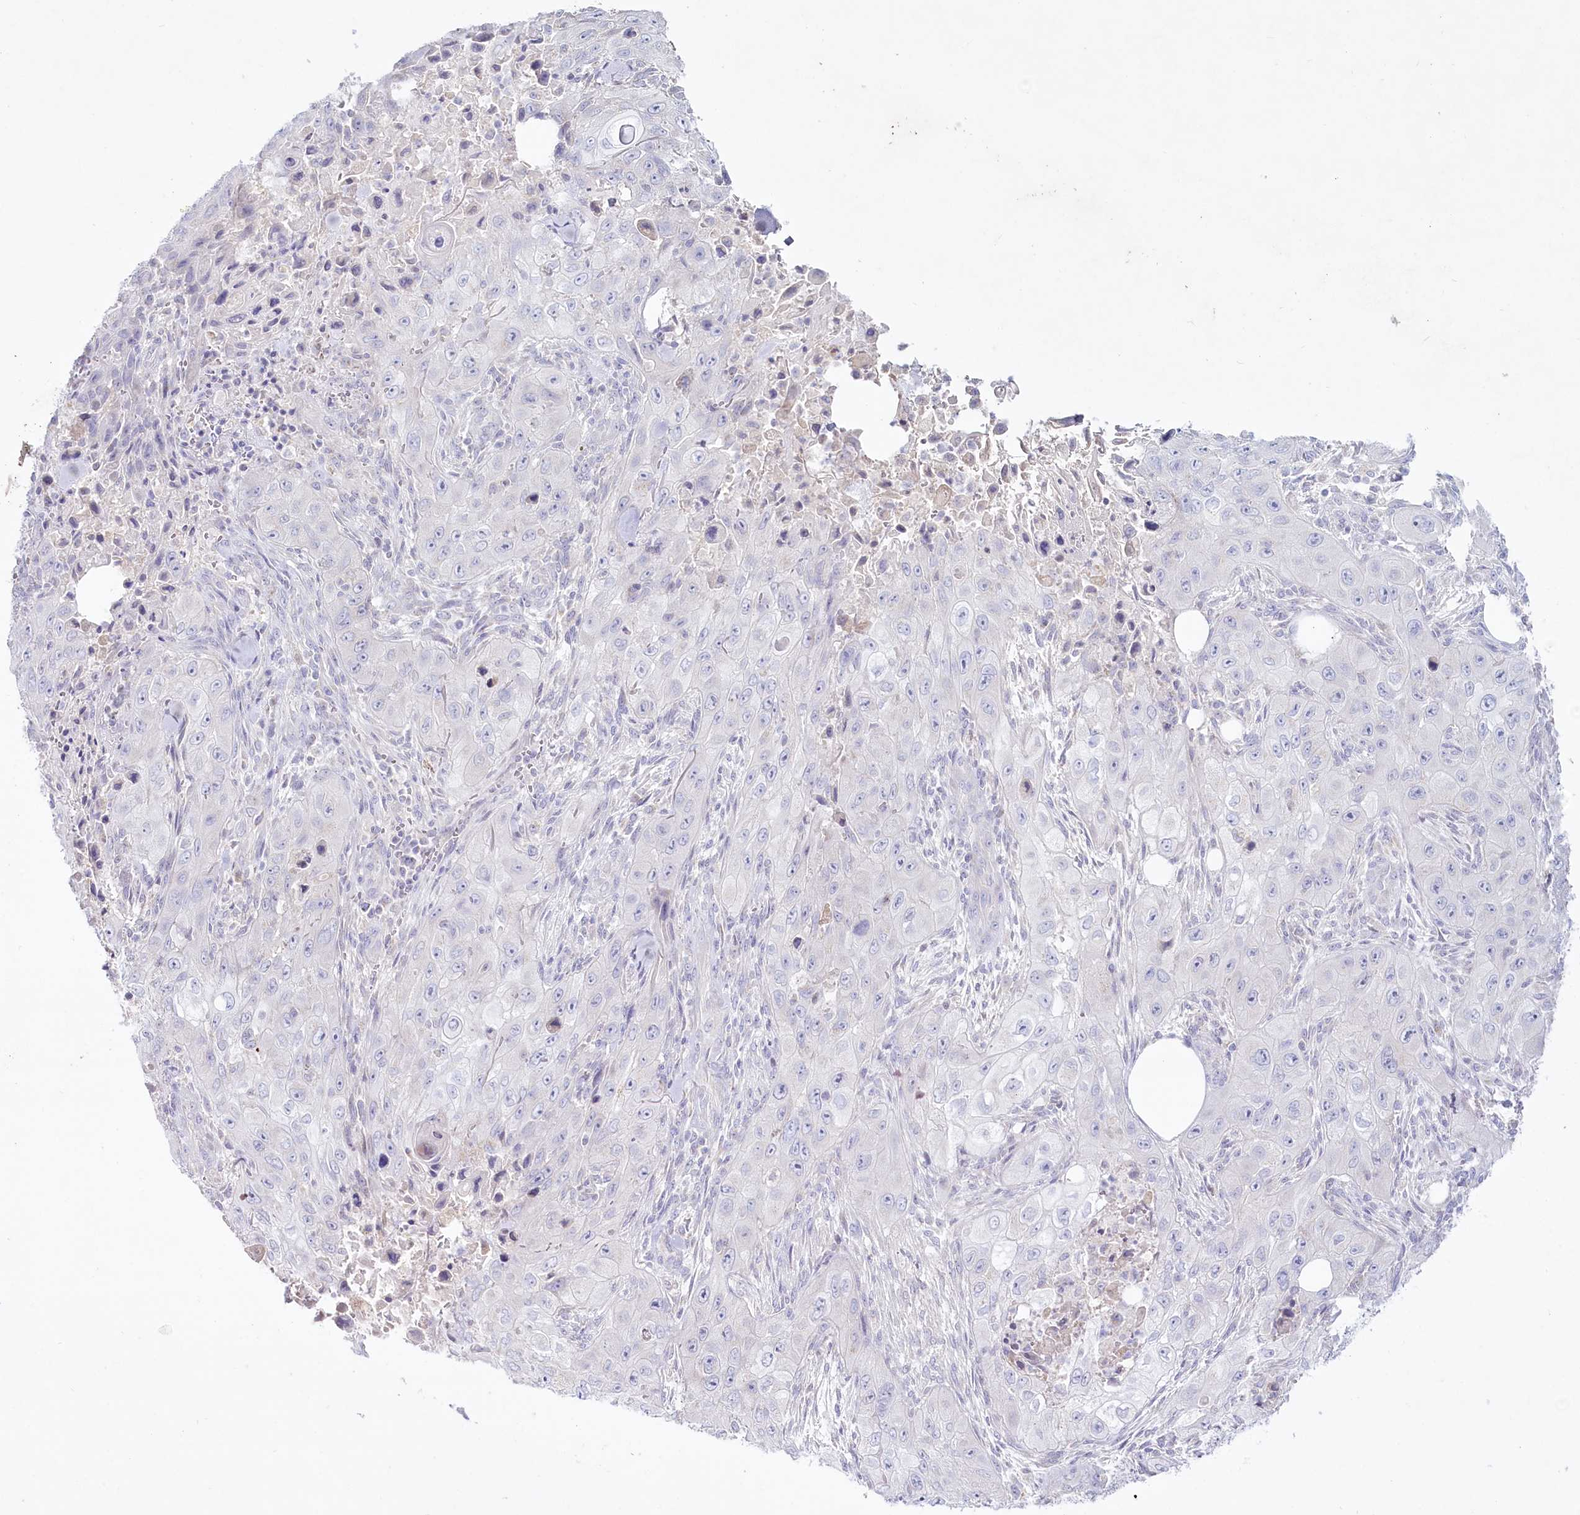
{"staining": {"intensity": "negative", "quantity": "none", "location": "none"}, "tissue": "skin cancer", "cell_type": "Tumor cells", "image_type": "cancer", "snomed": [{"axis": "morphology", "description": "Squamous cell carcinoma, NOS"}, {"axis": "topography", "description": "Skin"}, {"axis": "topography", "description": "Subcutis"}], "caption": "Immunohistochemistry (IHC) histopathology image of human skin cancer stained for a protein (brown), which demonstrates no staining in tumor cells.", "gene": "PSAPL1", "patient": {"sex": "male", "age": 73}}